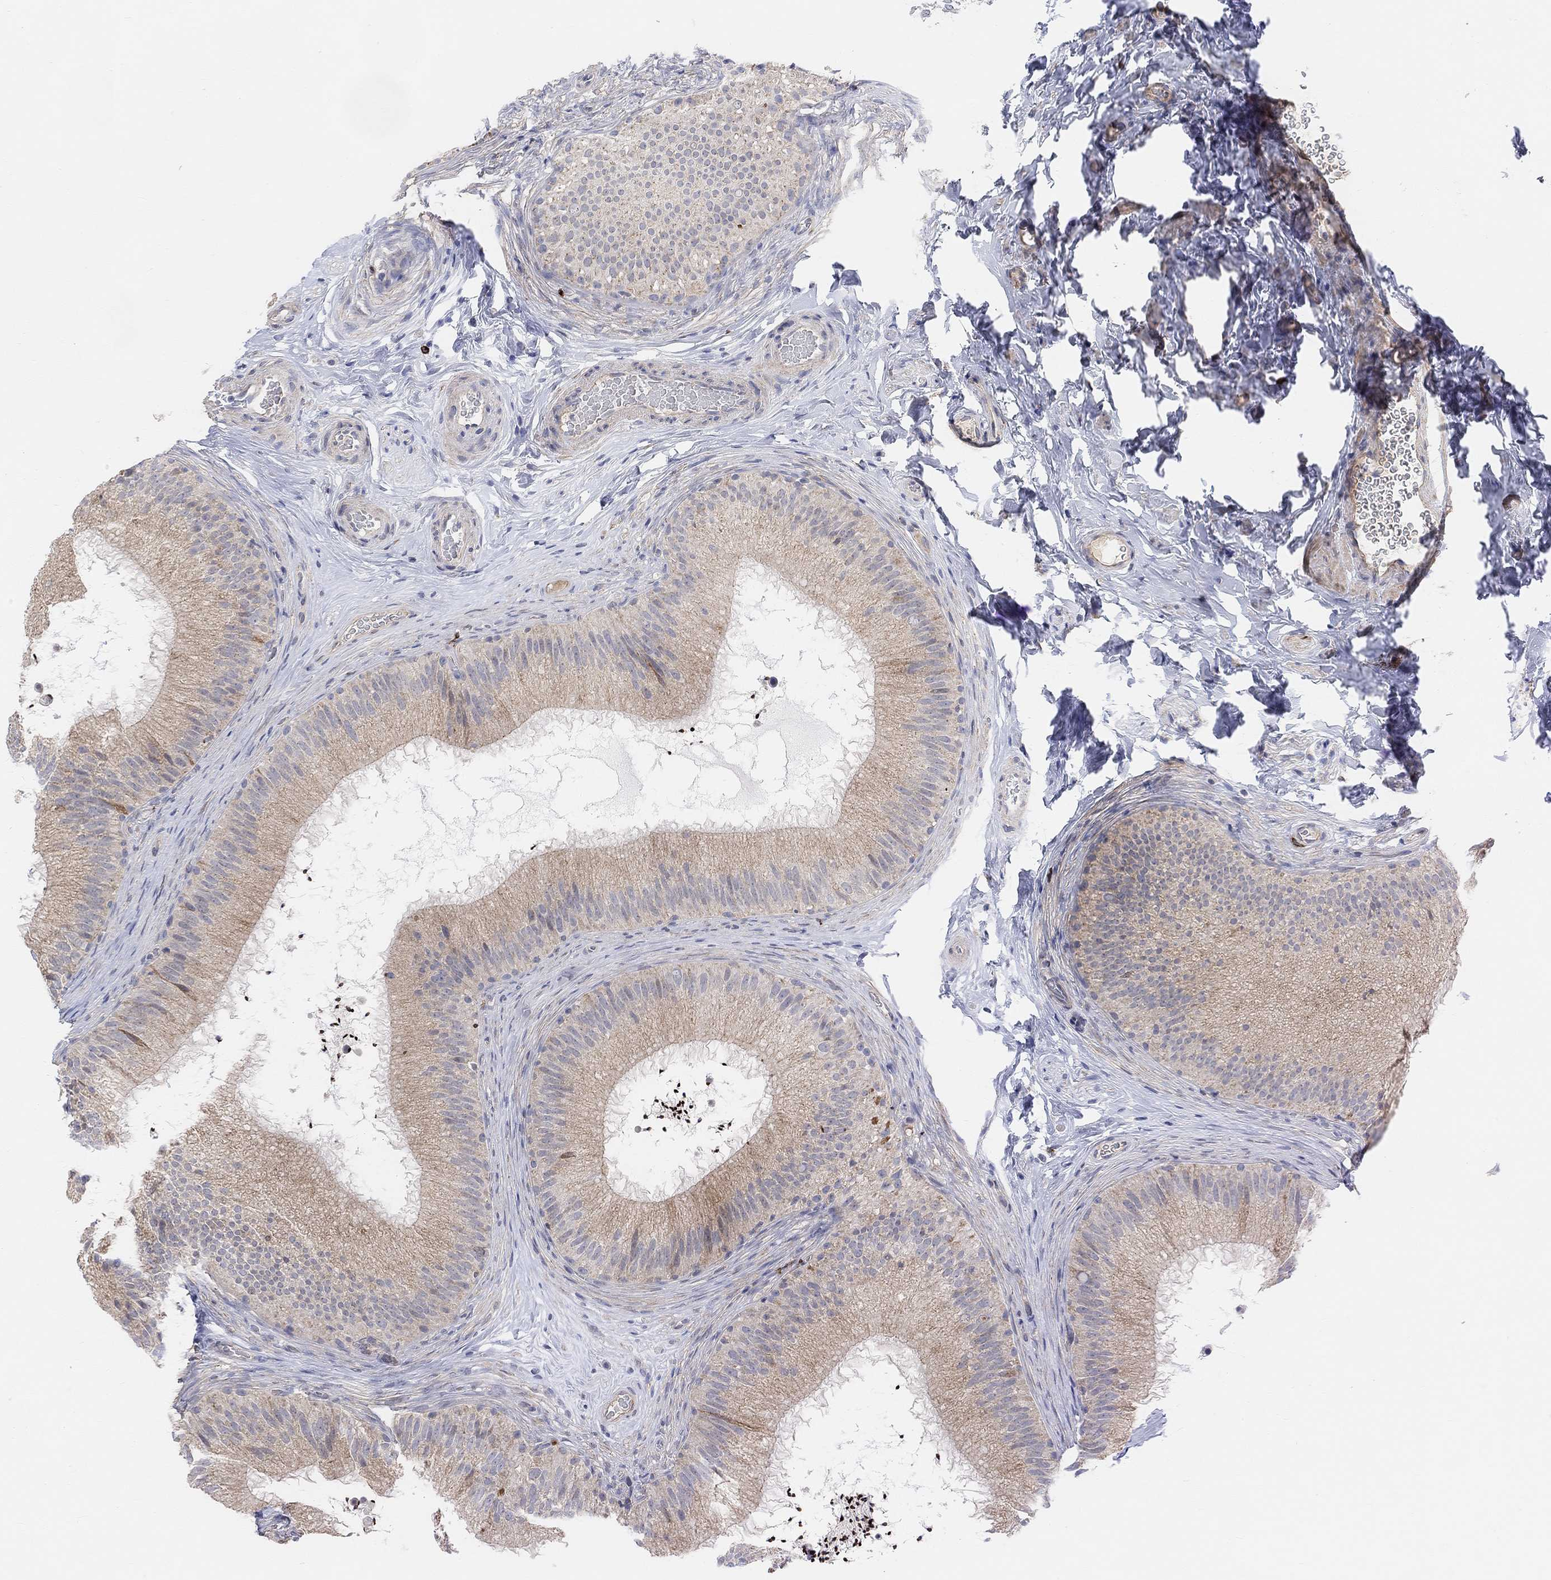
{"staining": {"intensity": "weak", "quantity": "25%-75%", "location": "cytoplasmic/membranous"}, "tissue": "epididymis", "cell_type": "Glandular cells", "image_type": "normal", "snomed": [{"axis": "morphology", "description": "Normal tissue, NOS"}, {"axis": "topography", "description": "Epididymis"}], "caption": "Immunohistochemical staining of unremarkable epididymis displays 25%-75% levels of weak cytoplasmic/membranous protein staining in approximately 25%-75% of glandular cells.", "gene": "HCRTR1", "patient": {"sex": "male", "age": 32}}